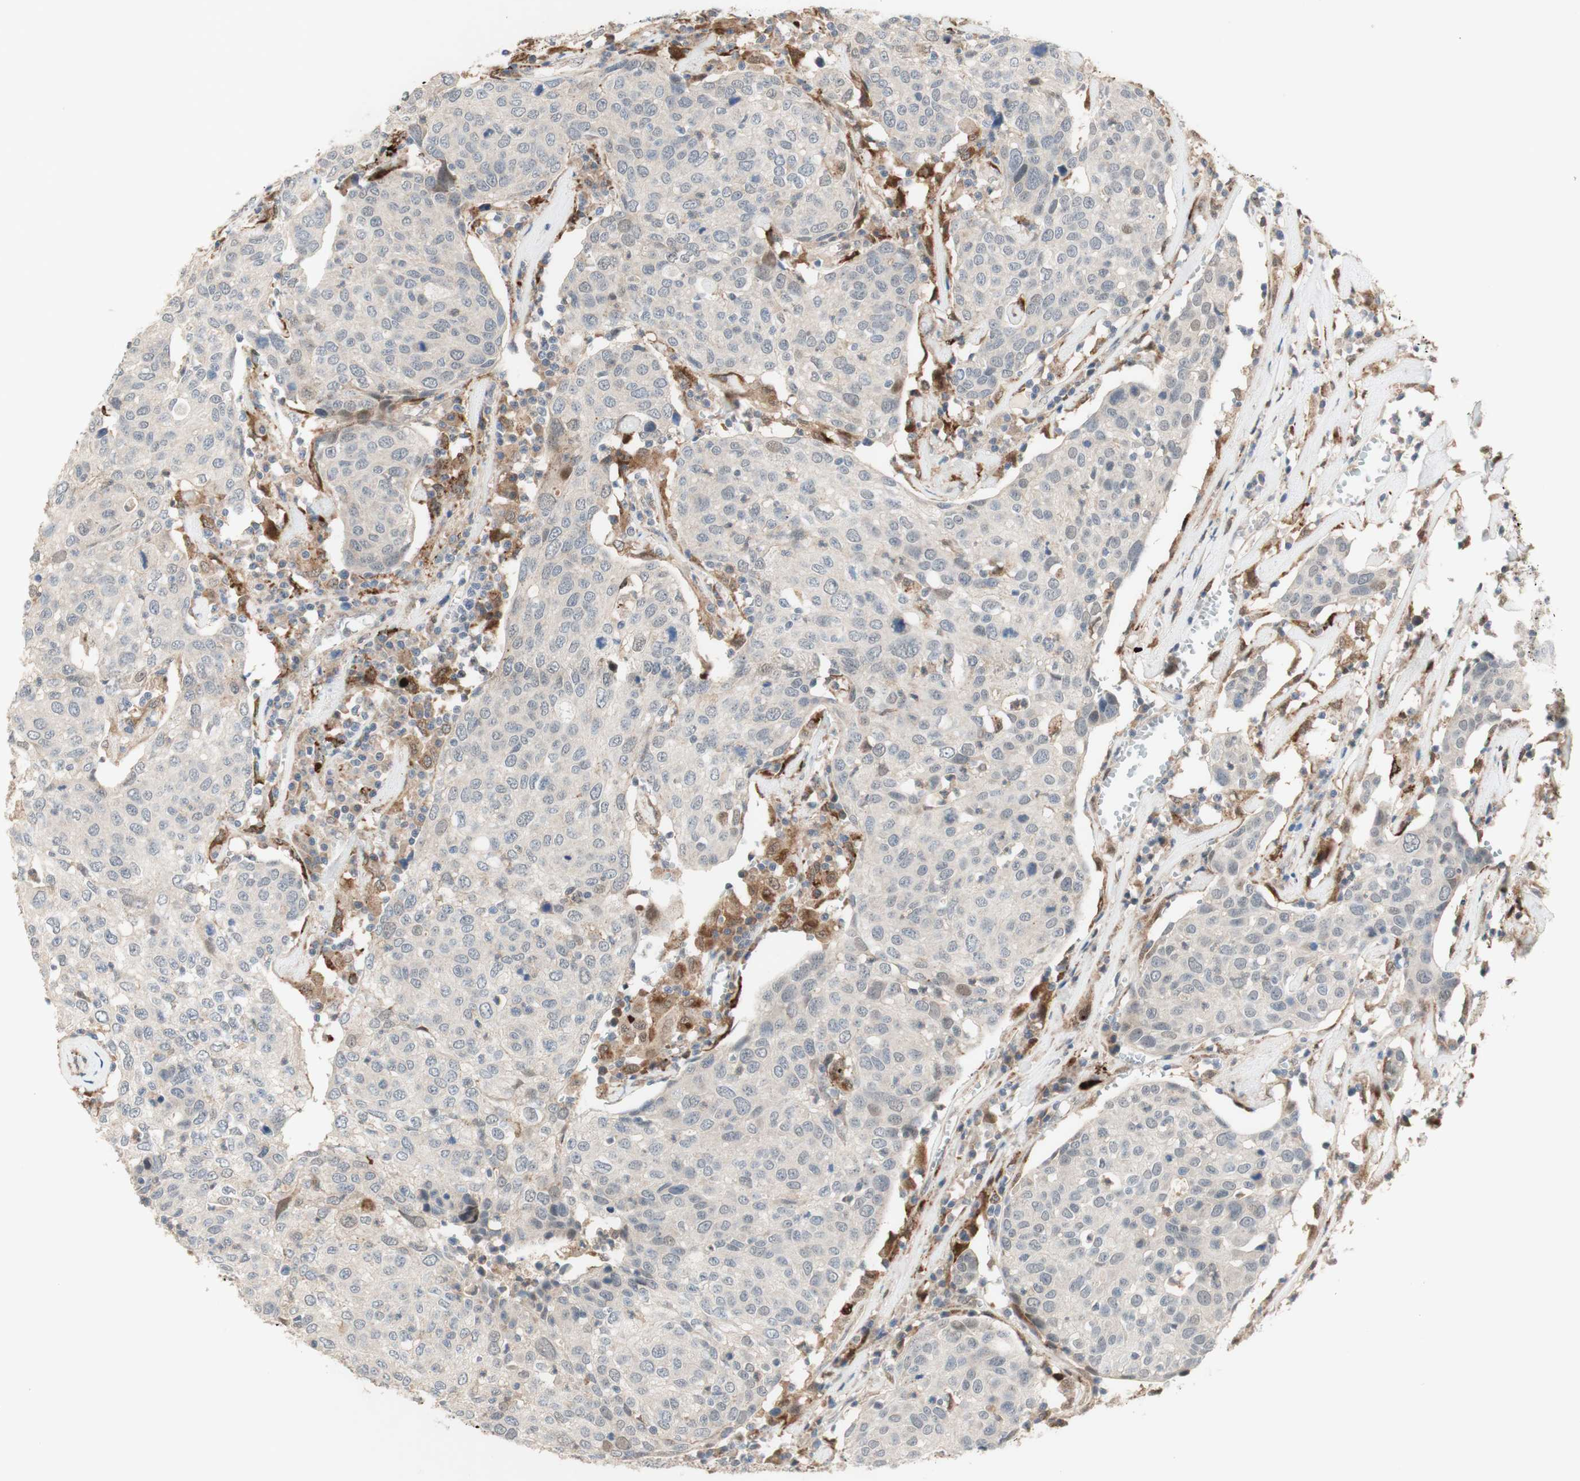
{"staining": {"intensity": "negative", "quantity": "none", "location": "none"}, "tissue": "head and neck cancer", "cell_type": "Tumor cells", "image_type": "cancer", "snomed": [{"axis": "morphology", "description": "Adenocarcinoma, NOS"}, {"axis": "topography", "description": "Salivary gland"}, {"axis": "topography", "description": "Head-Neck"}], "caption": "Protein analysis of head and neck cancer shows no significant positivity in tumor cells.", "gene": "GAPT", "patient": {"sex": "female", "age": 65}}